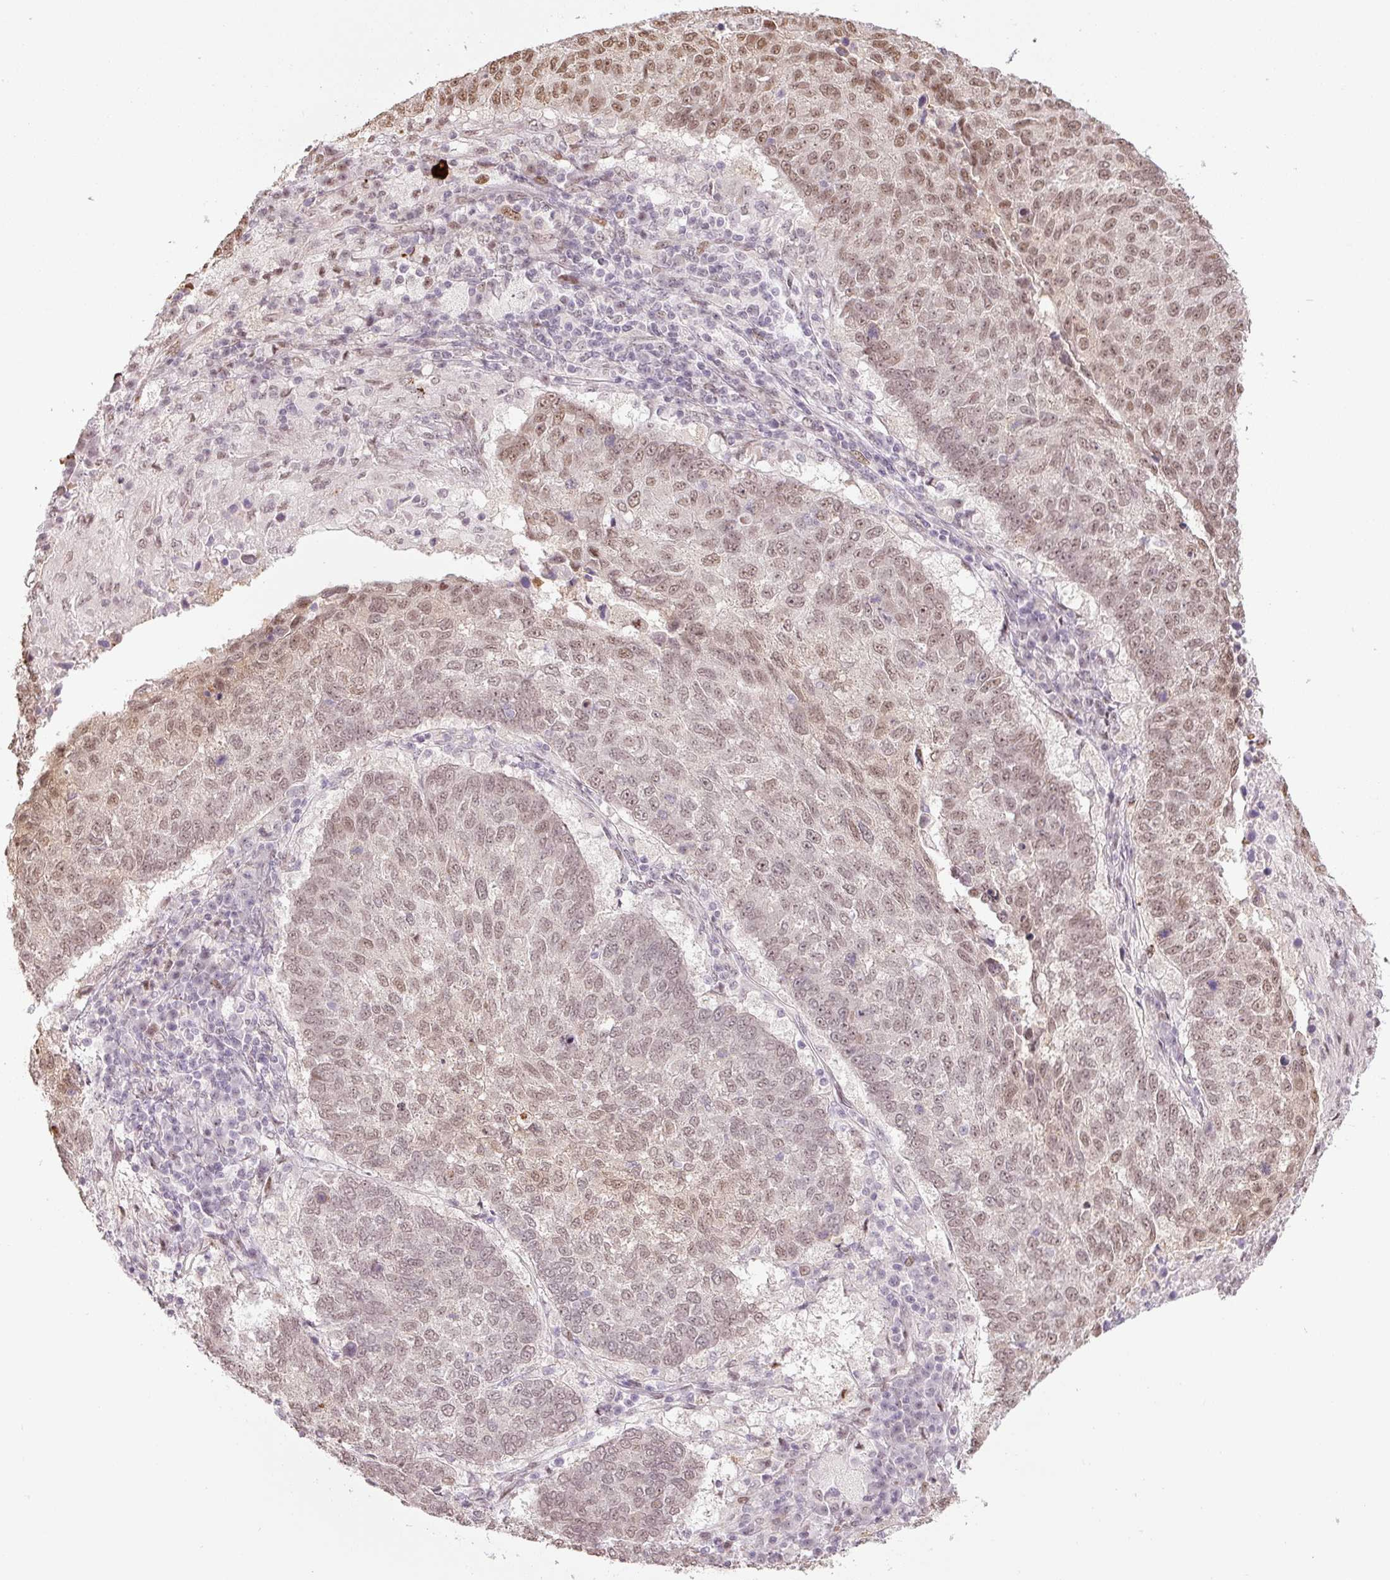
{"staining": {"intensity": "moderate", "quantity": ">75%", "location": "nuclear"}, "tissue": "lung cancer", "cell_type": "Tumor cells", "image_type": "cancer", "snomed": [{"axis": "morphology", "description": "Squamous cell carcinoma, NOS"}, {"axis": "topography", "description": "Lung"}], "caption": "High-magnification brightfield microscopy of lung squamous cell carcinoma stained with DAB (brown) and counterstained with hematoxylin (blue). tumor cells exhibit moderate nuclear positivity is present in approximately>75% of cells.", "gene": "TCFL5", "patient": {"sex": "male", "age": 73}}